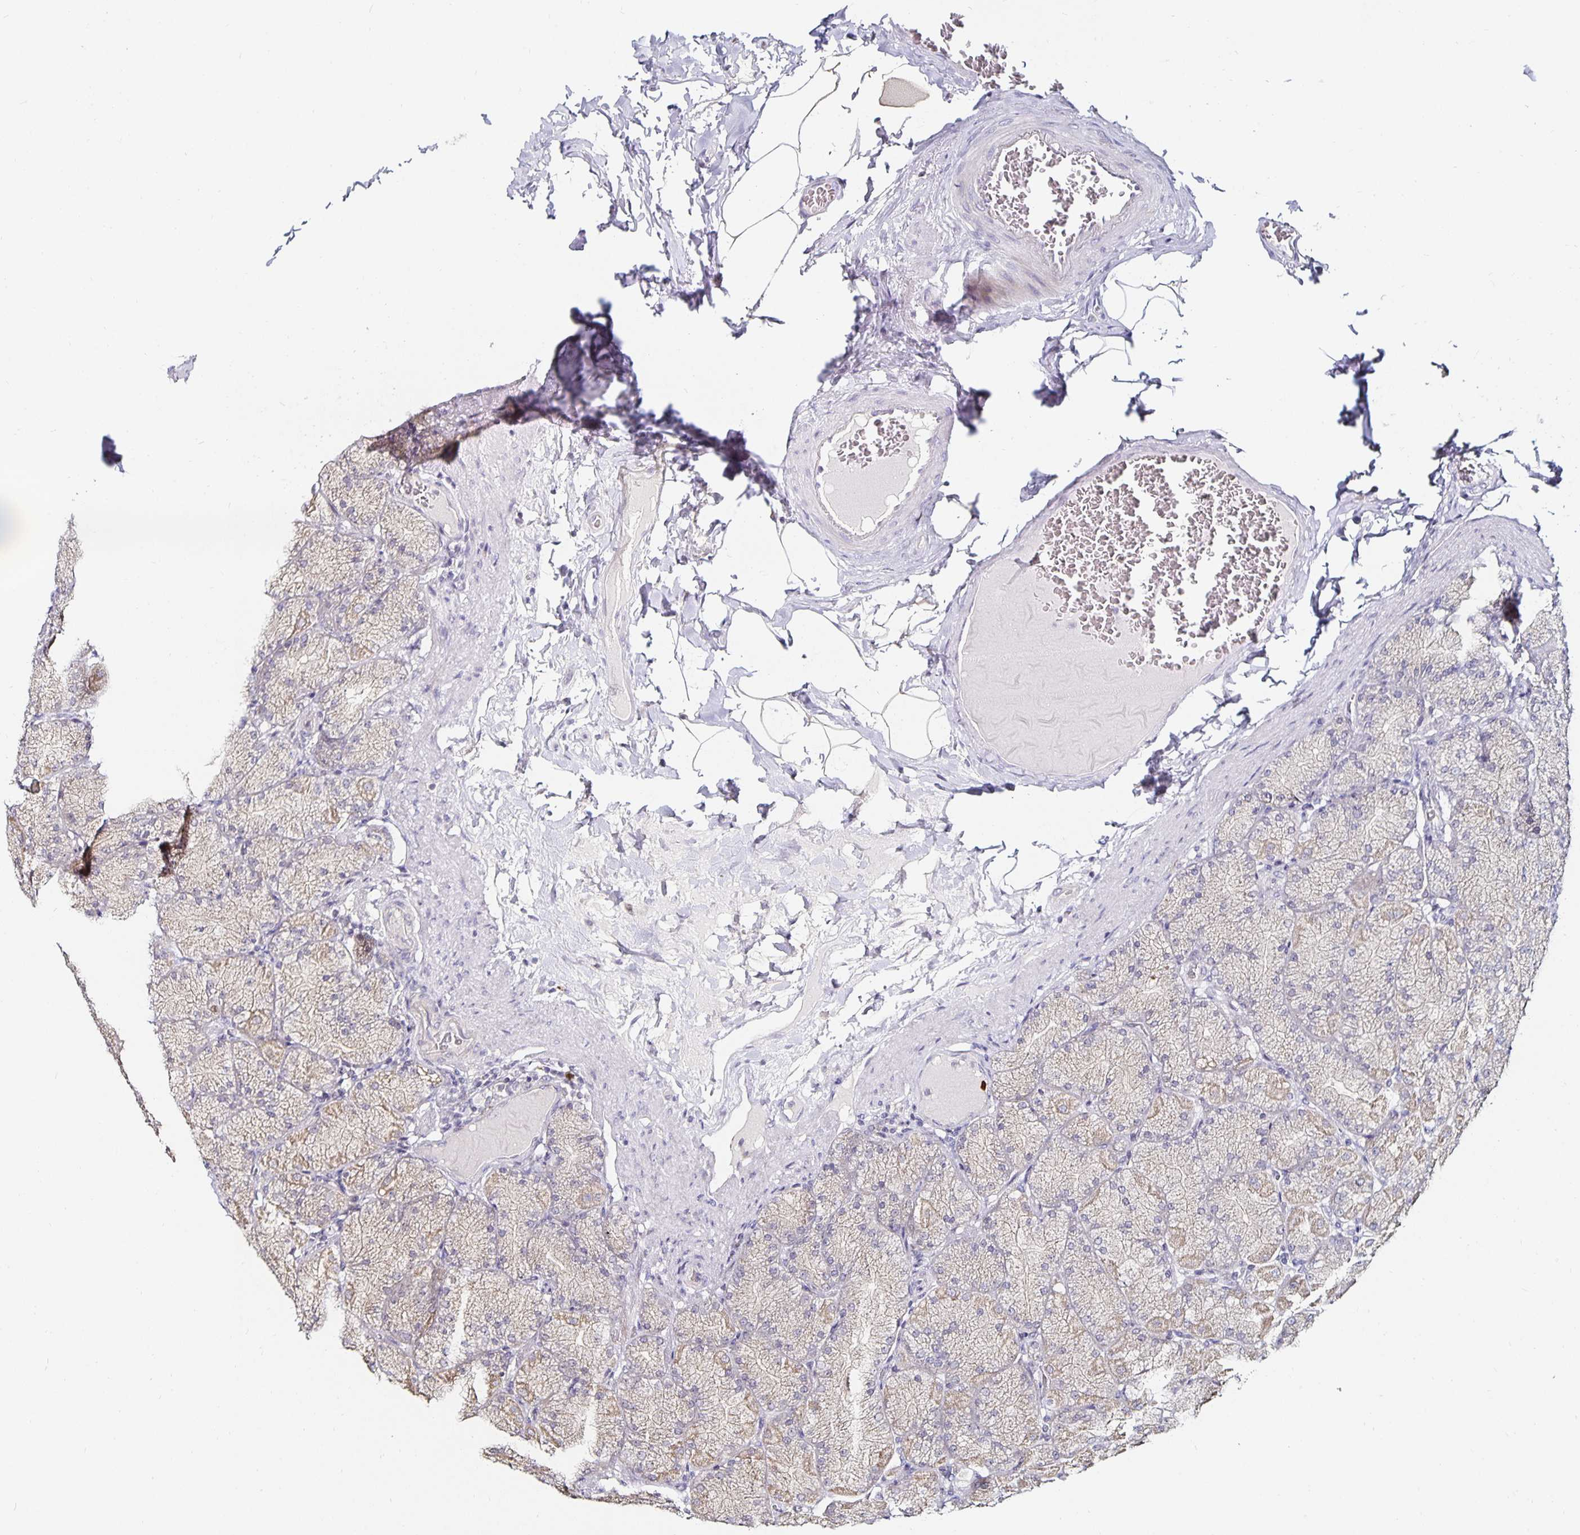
{"staining": {"intensity": "strong", "quantity": "<25%", "location": "cytoplasmic/membranous,nuclear"}, "tissue": "stomach", "cell_type": "Glandular cells", "image_type": "normal", "snomed": [{"axis": "morphology", "description": "Normal tissue, NOS"}, {"axis": "topography", "description": "Stomach, upper"}], "caption": "The photomicrograph reveals a brown stain indicating the presence of a protein in the cytoplasmic/membranous,nuclear of glandular cells in stomach. The staining is performed using DAB brown chromogen to label protein expression. The nuclei are counter-stained blue using hematoxylin.", "gene": "ANLN", "patient": {"sex": "female", "age": 56}}